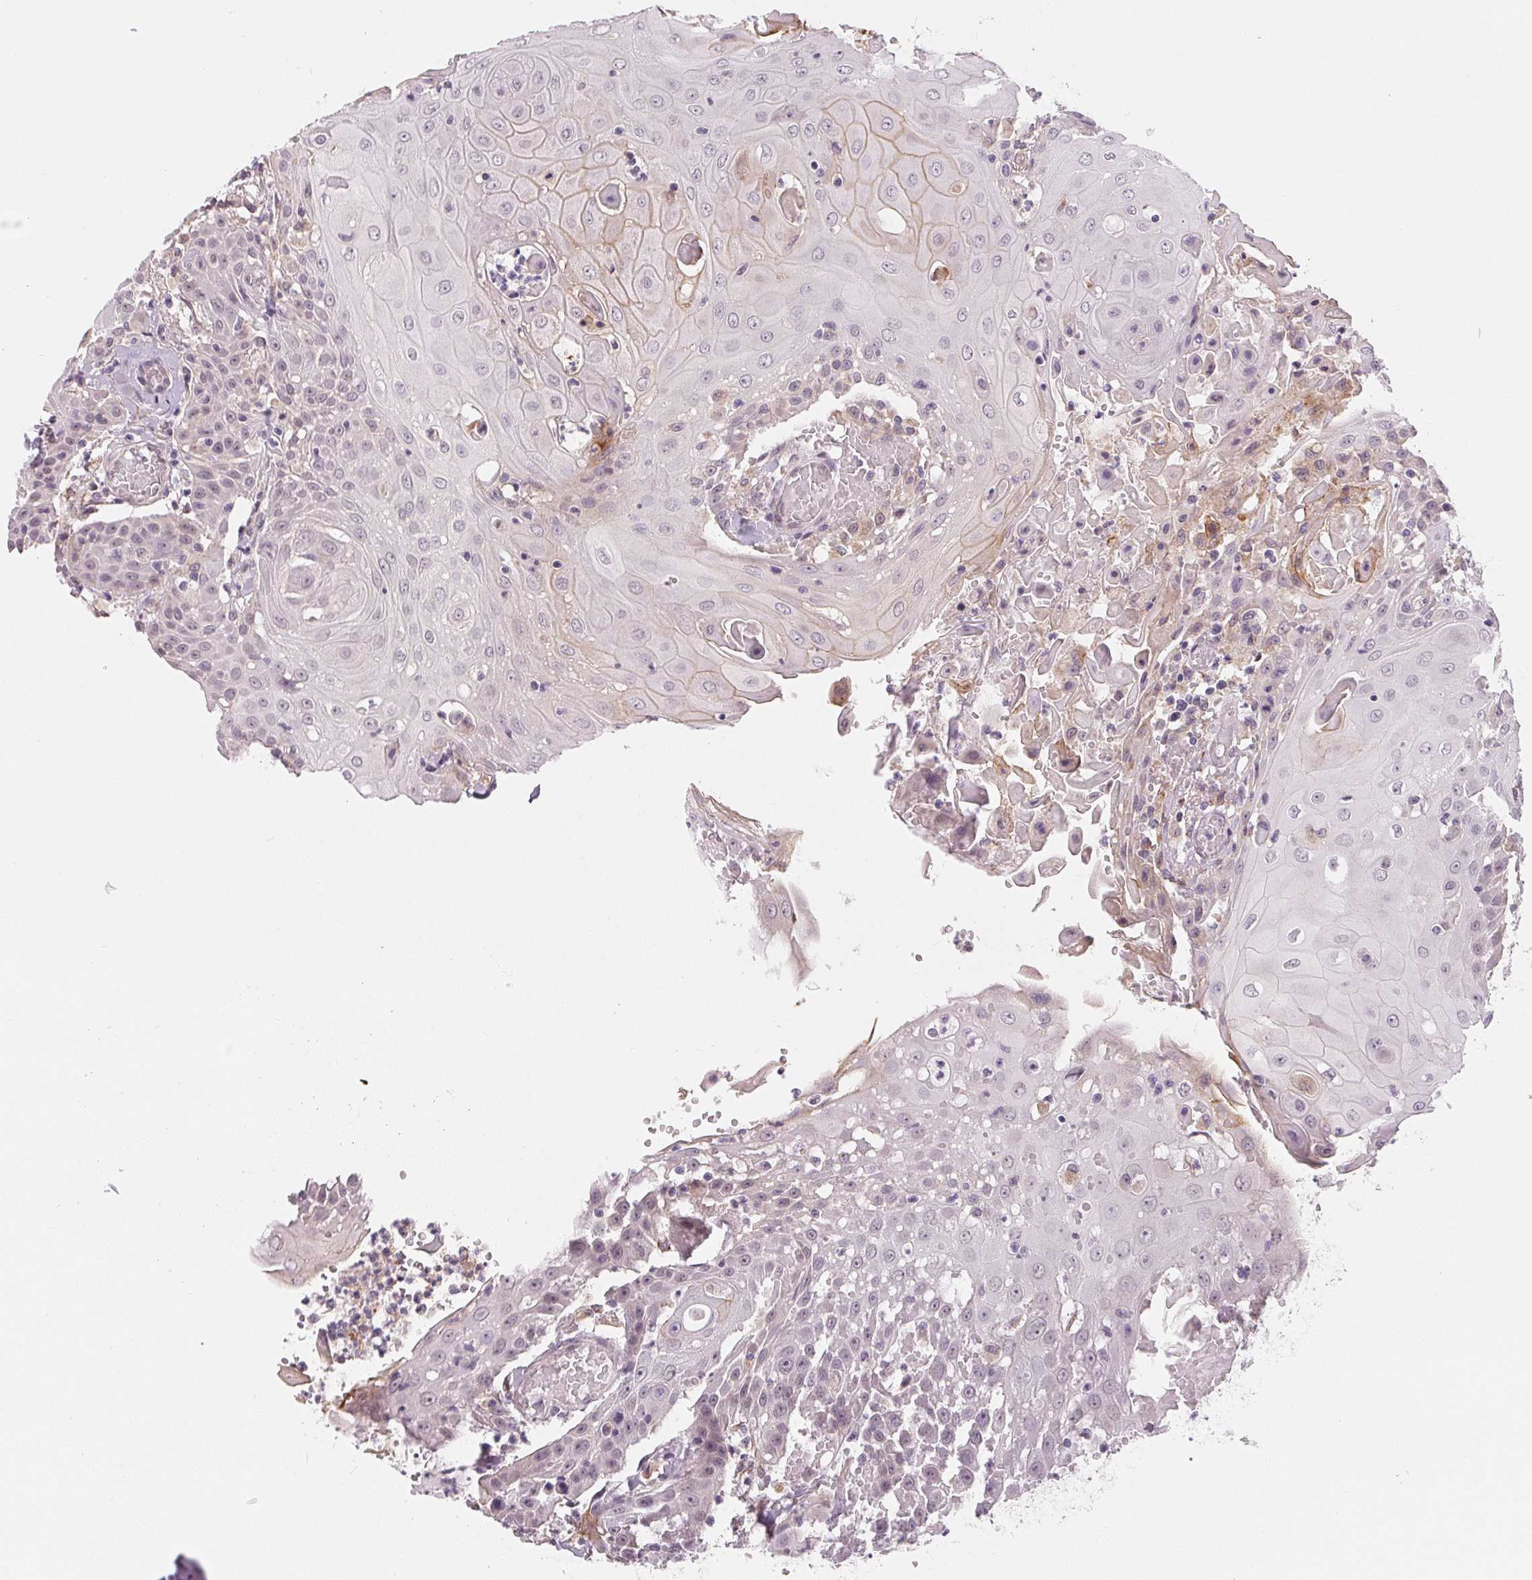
{"staining": {"intensity": "moderate", "quantity": "<25%", "location": "cytoplasmic/membranous"}, "tissue": "head and neck cancer", "cell_type": "Tumor cells", "image_type": "cancer", "snomed": [{"axis": "morphology", "description": "Normal tissue, NOS"}, {"axis": "morphology", "description": "Squamous cell carcinoma, NOS"}, {"axis": "topography", "description": "Oral tissue"}, {"axis": "topography", "description": "Head-Neck"}], "caption": "There is low levels of moderate cytoplasmic/membranous expression in tumor cells of head and neck cancer, as demonstrated by immunohistochemical staining (brown color).", "gene": "CFC1", "patient": {"sex": "female", "age": 55}}